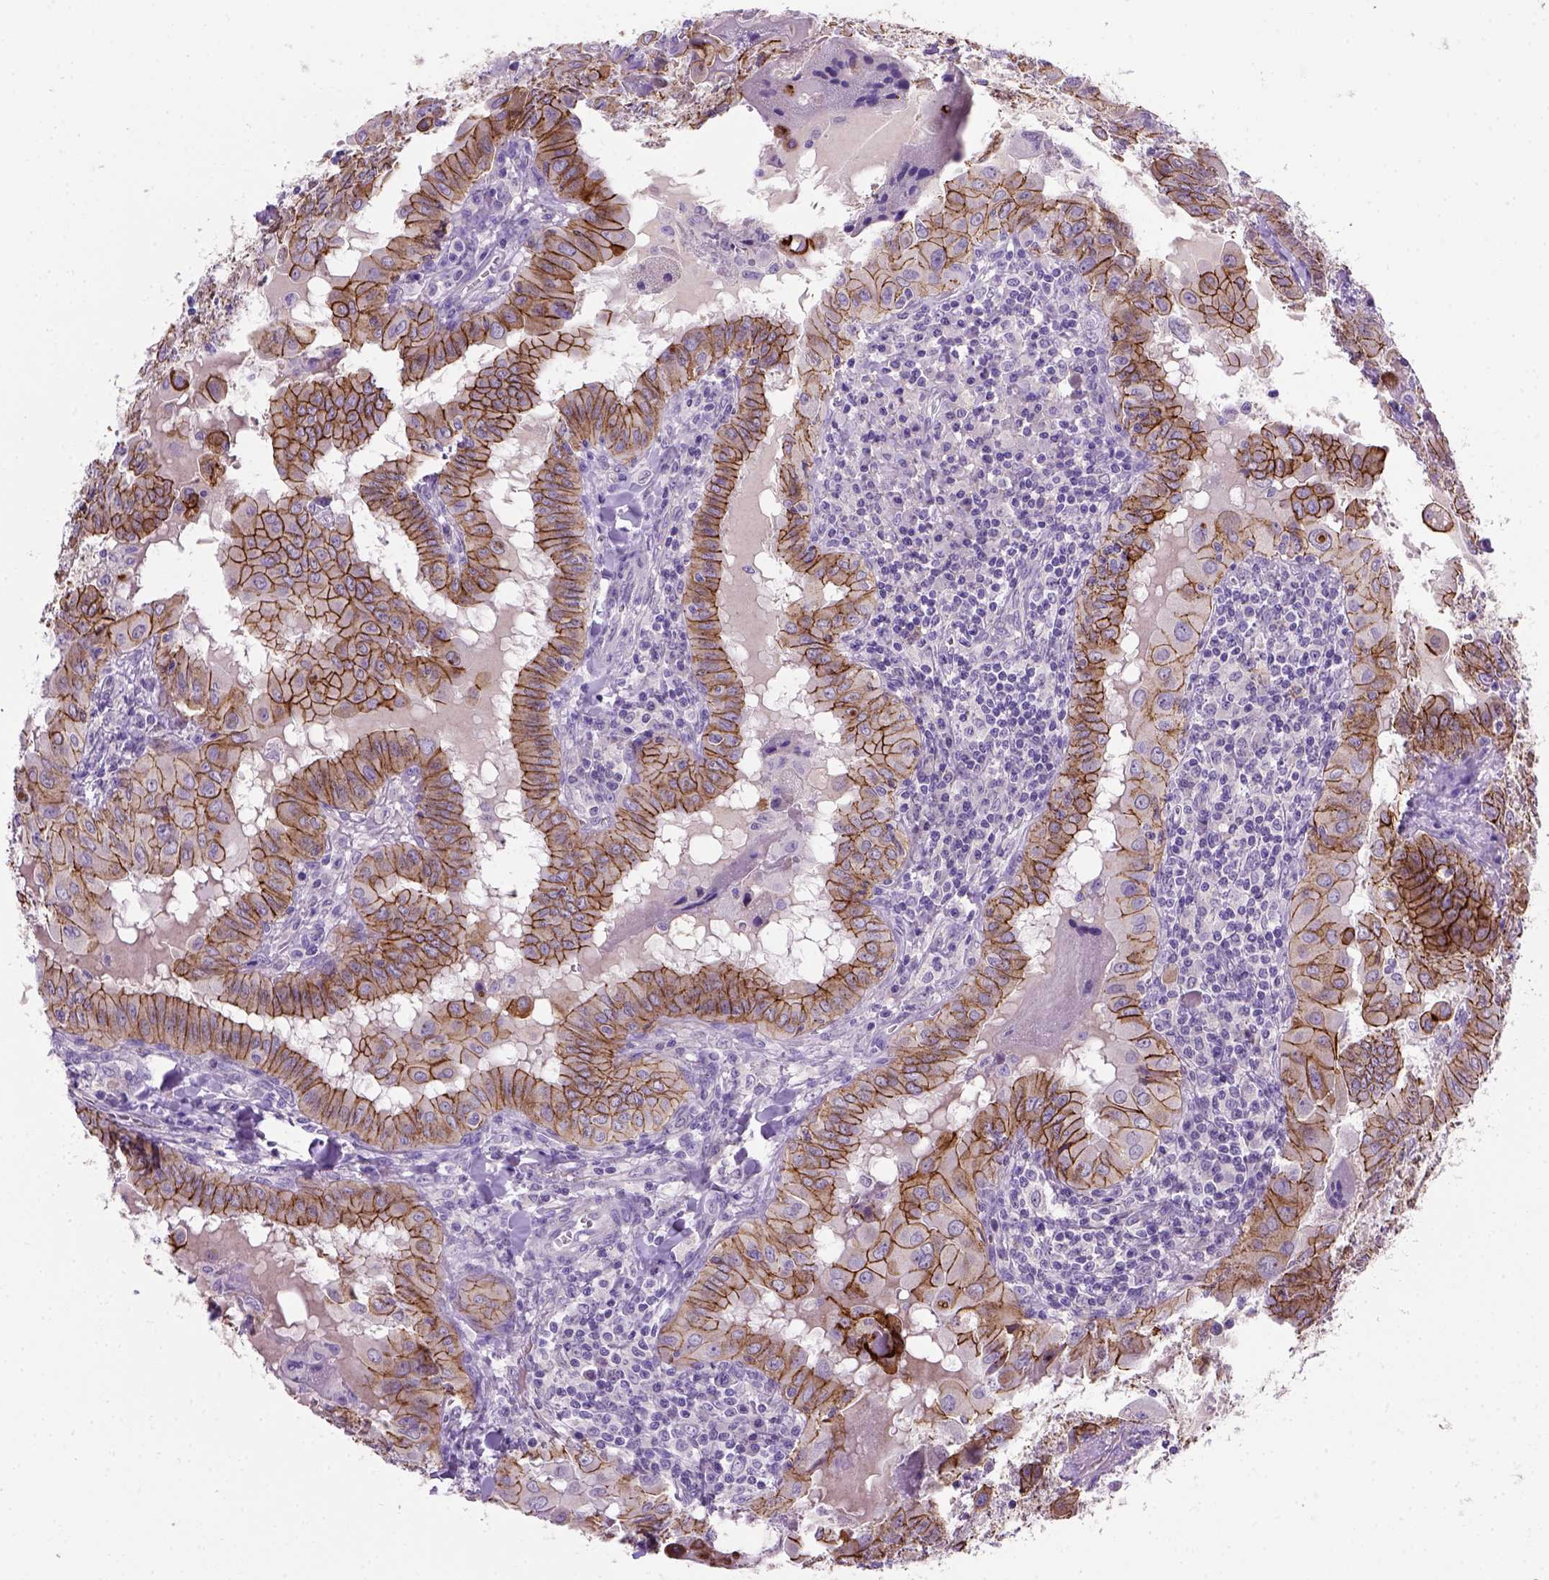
{"staining": {"intensity": "strong", "quantity": ">75%", "location": "cytoplasmic/membranous"}, "tissue": "thyroid cancer", "cell_type": "Tumor cells", "image_type": "cancer", "snomed": [{"axis": "morphology", "description": "Papillary adenocarcinoma, NOS"}, {"axis": "topography", "description": "Thyroid gland"}], "caption": "Thyroid papillary adenocarcinoma was stained to show a protein in brown. There is high levels of strong cytoplasmic/membranous positivity in about >75% of tumor cells.", "gene": "CDH1", "patient": {"sex": "female", "age": 37}}